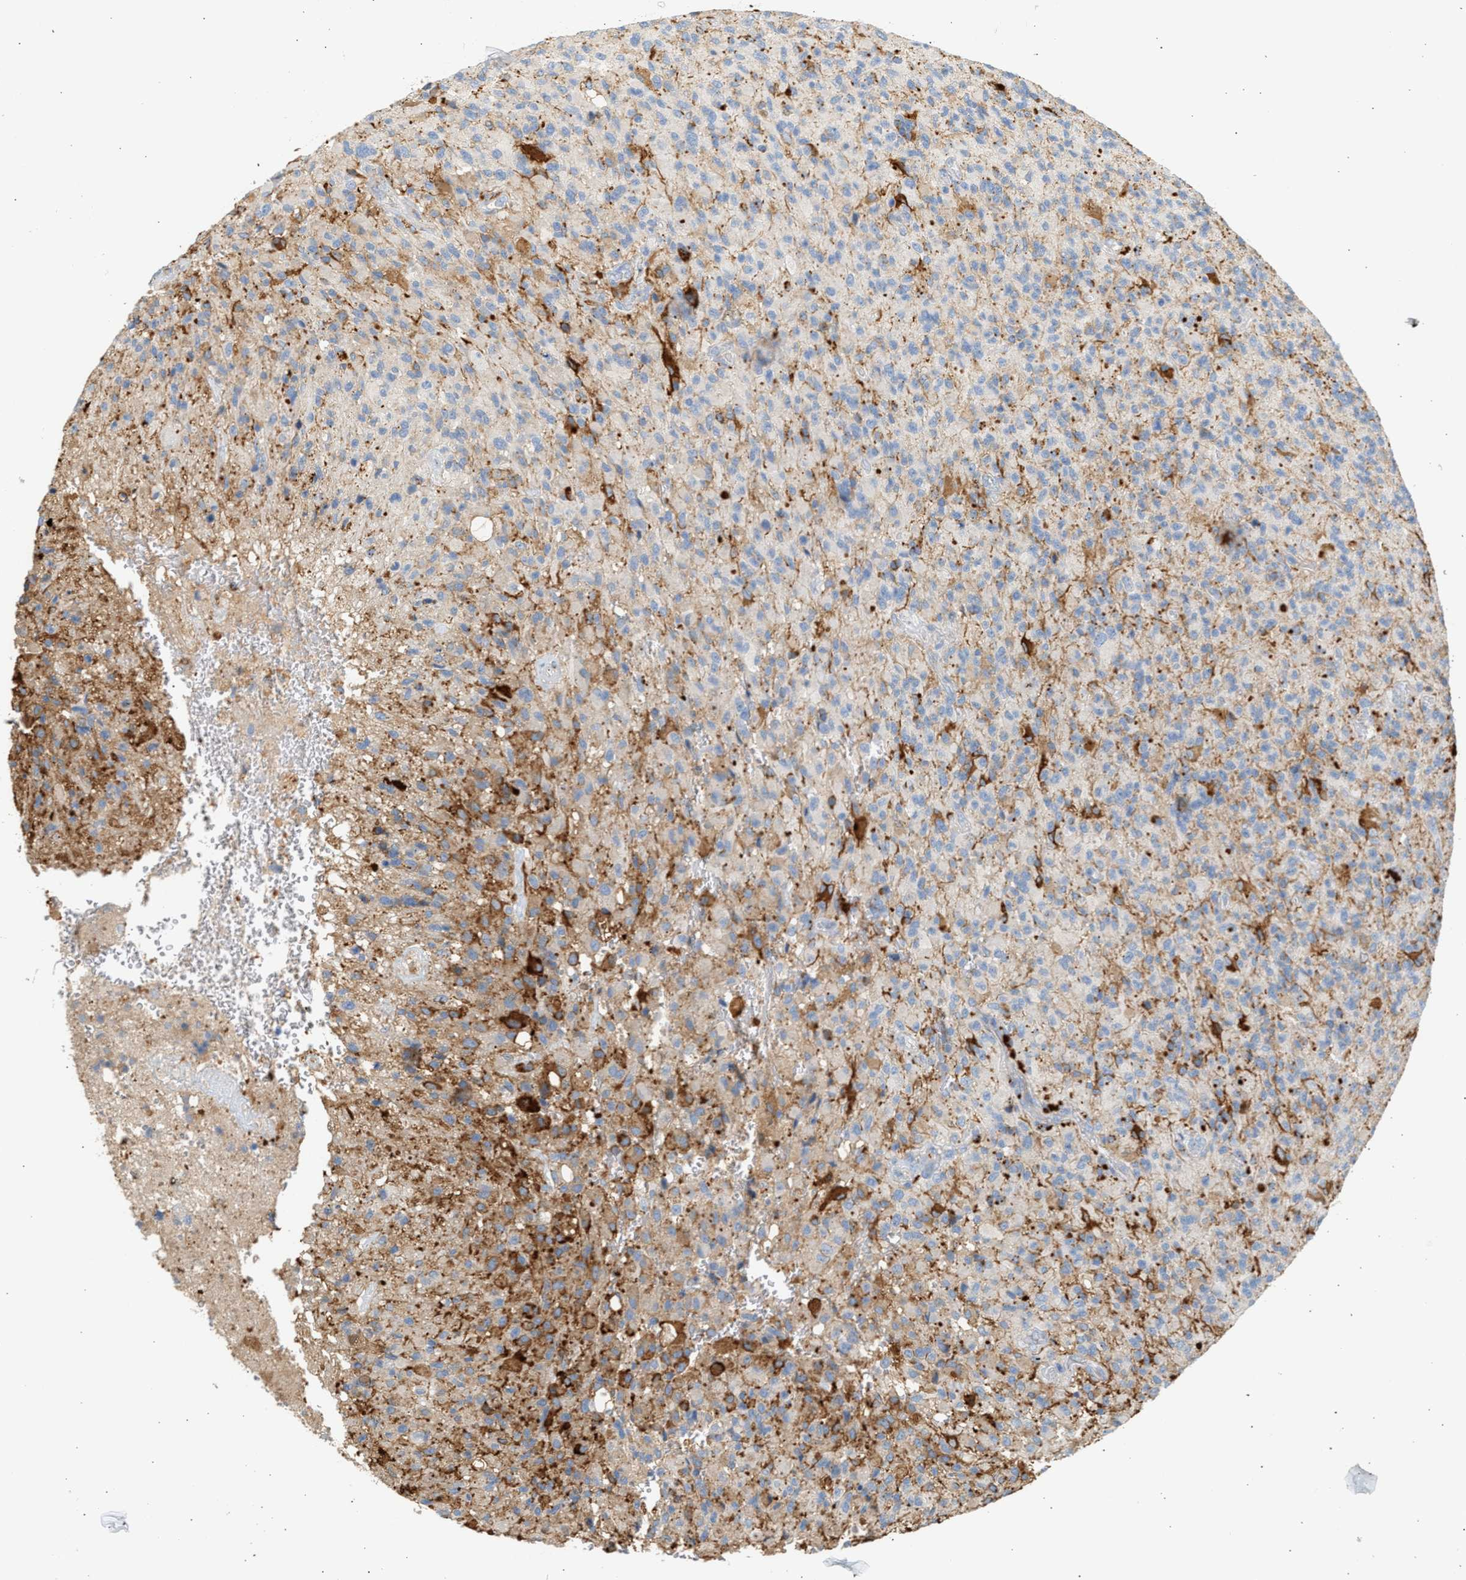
{"staining": {"intensity": "moderate", "quantity": "<25%", "location": "cytoplasmic/membranous"}, "tissue": "glioma", "cell_type": "Tumor cells", "image_type": "cancer", "snomed": [{"axis": "morphology", "description": "Glioma, malignant, High grade"}, {"axis": "topography", "description": "Brain"}], "caption": "Protein expression analysis of human high-grade glioma (malignant) reveals moderate cytoplasmic/membranous expression in approximately <25% of tumor cells.", "gene": "ENTHD1", "patient": {"sex": "male", "age": 71}}